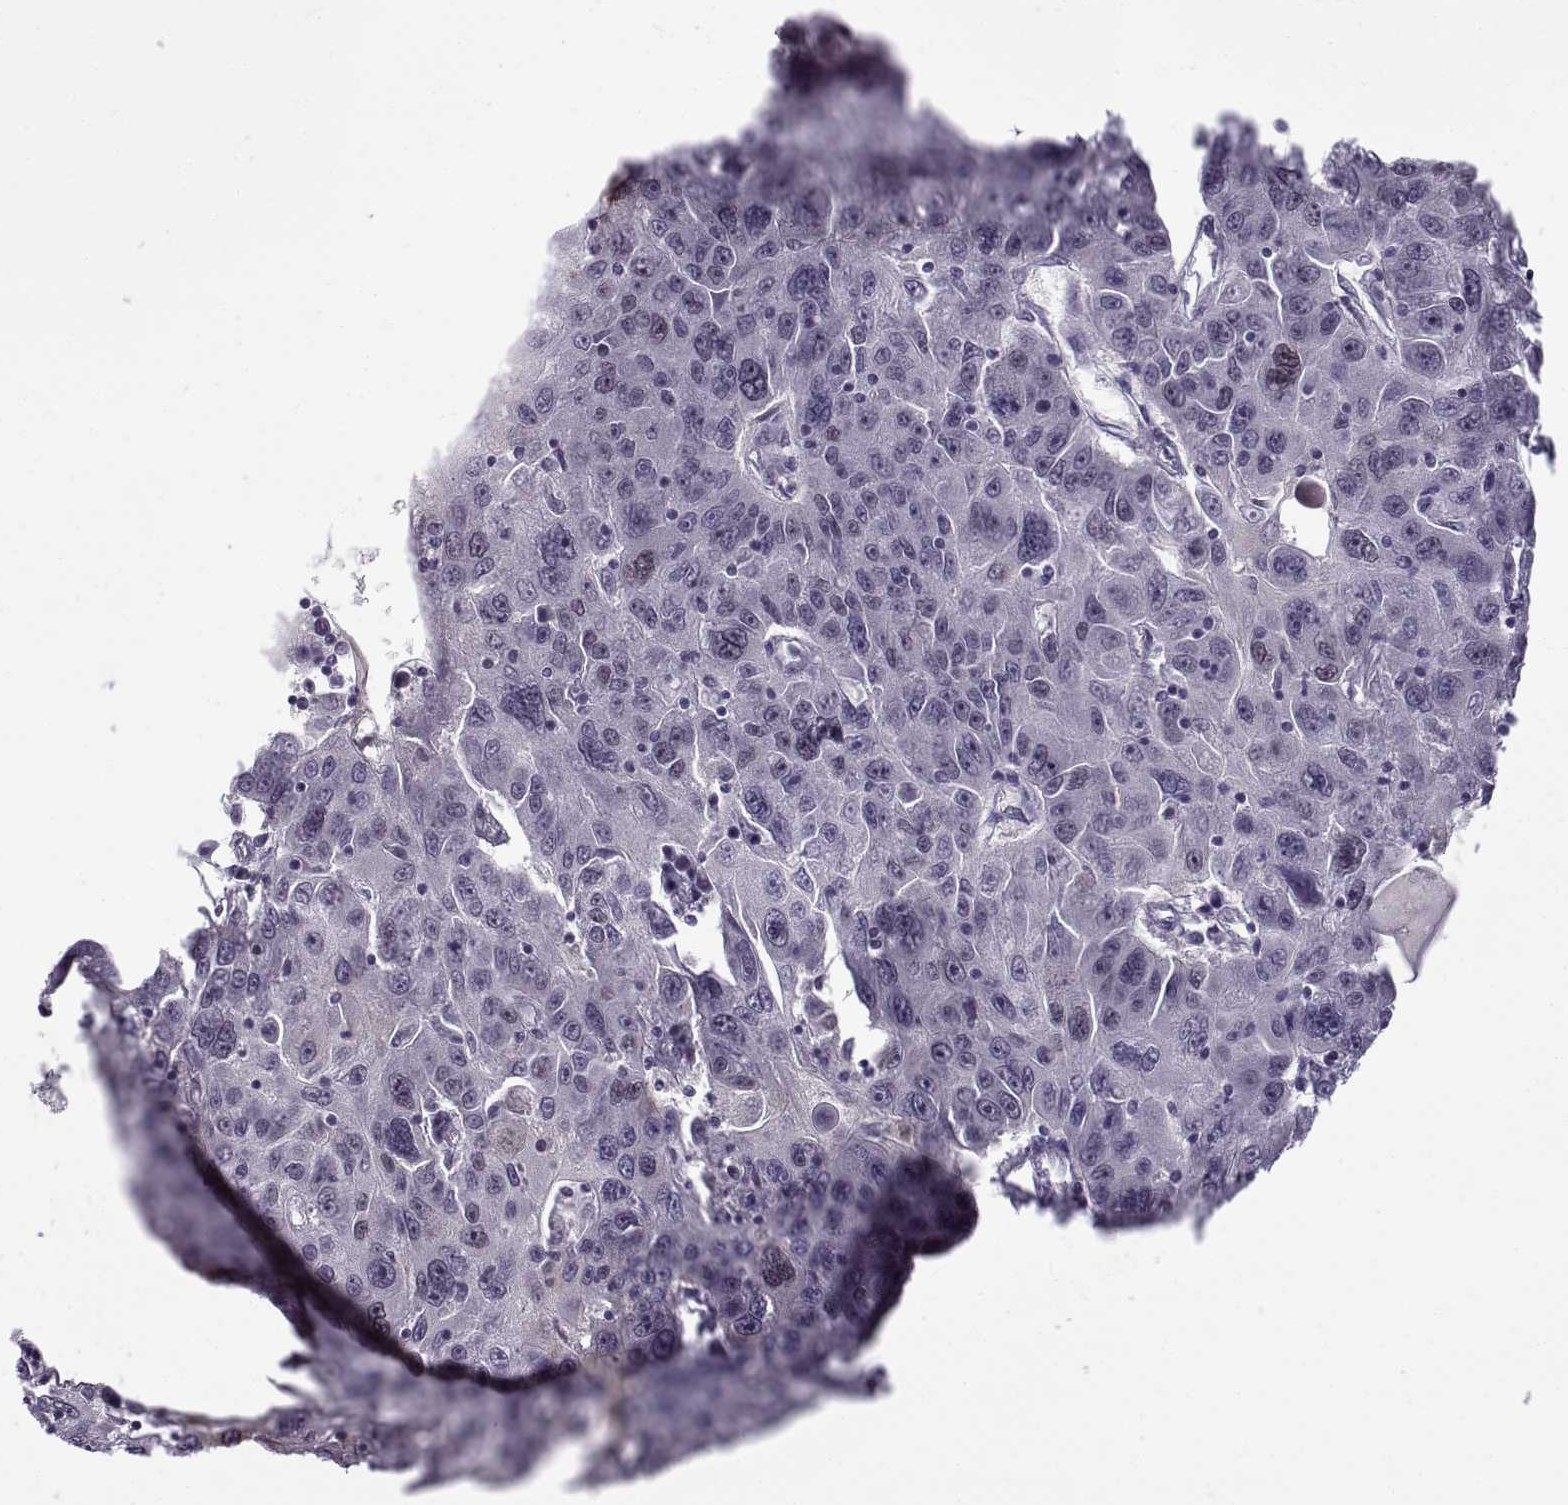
{"staining": {"intensity": "negative", "quantity": "none", "location": "none"}, "tissue": "stomach cancer", "cell_type": "Tumor cells", "image_type": "cancer", "snomed": [{"axis": "morphology", "description": "Adenocarcinoma, NOS"}, {"axis": "topography", "description": "Stomach"}], "caption": "The photomicrograph demonstrates no significant expression in tumor cells of stomach cancer.", "gene": "BACH1", "patient": {"sex": "male", "age": 56}}